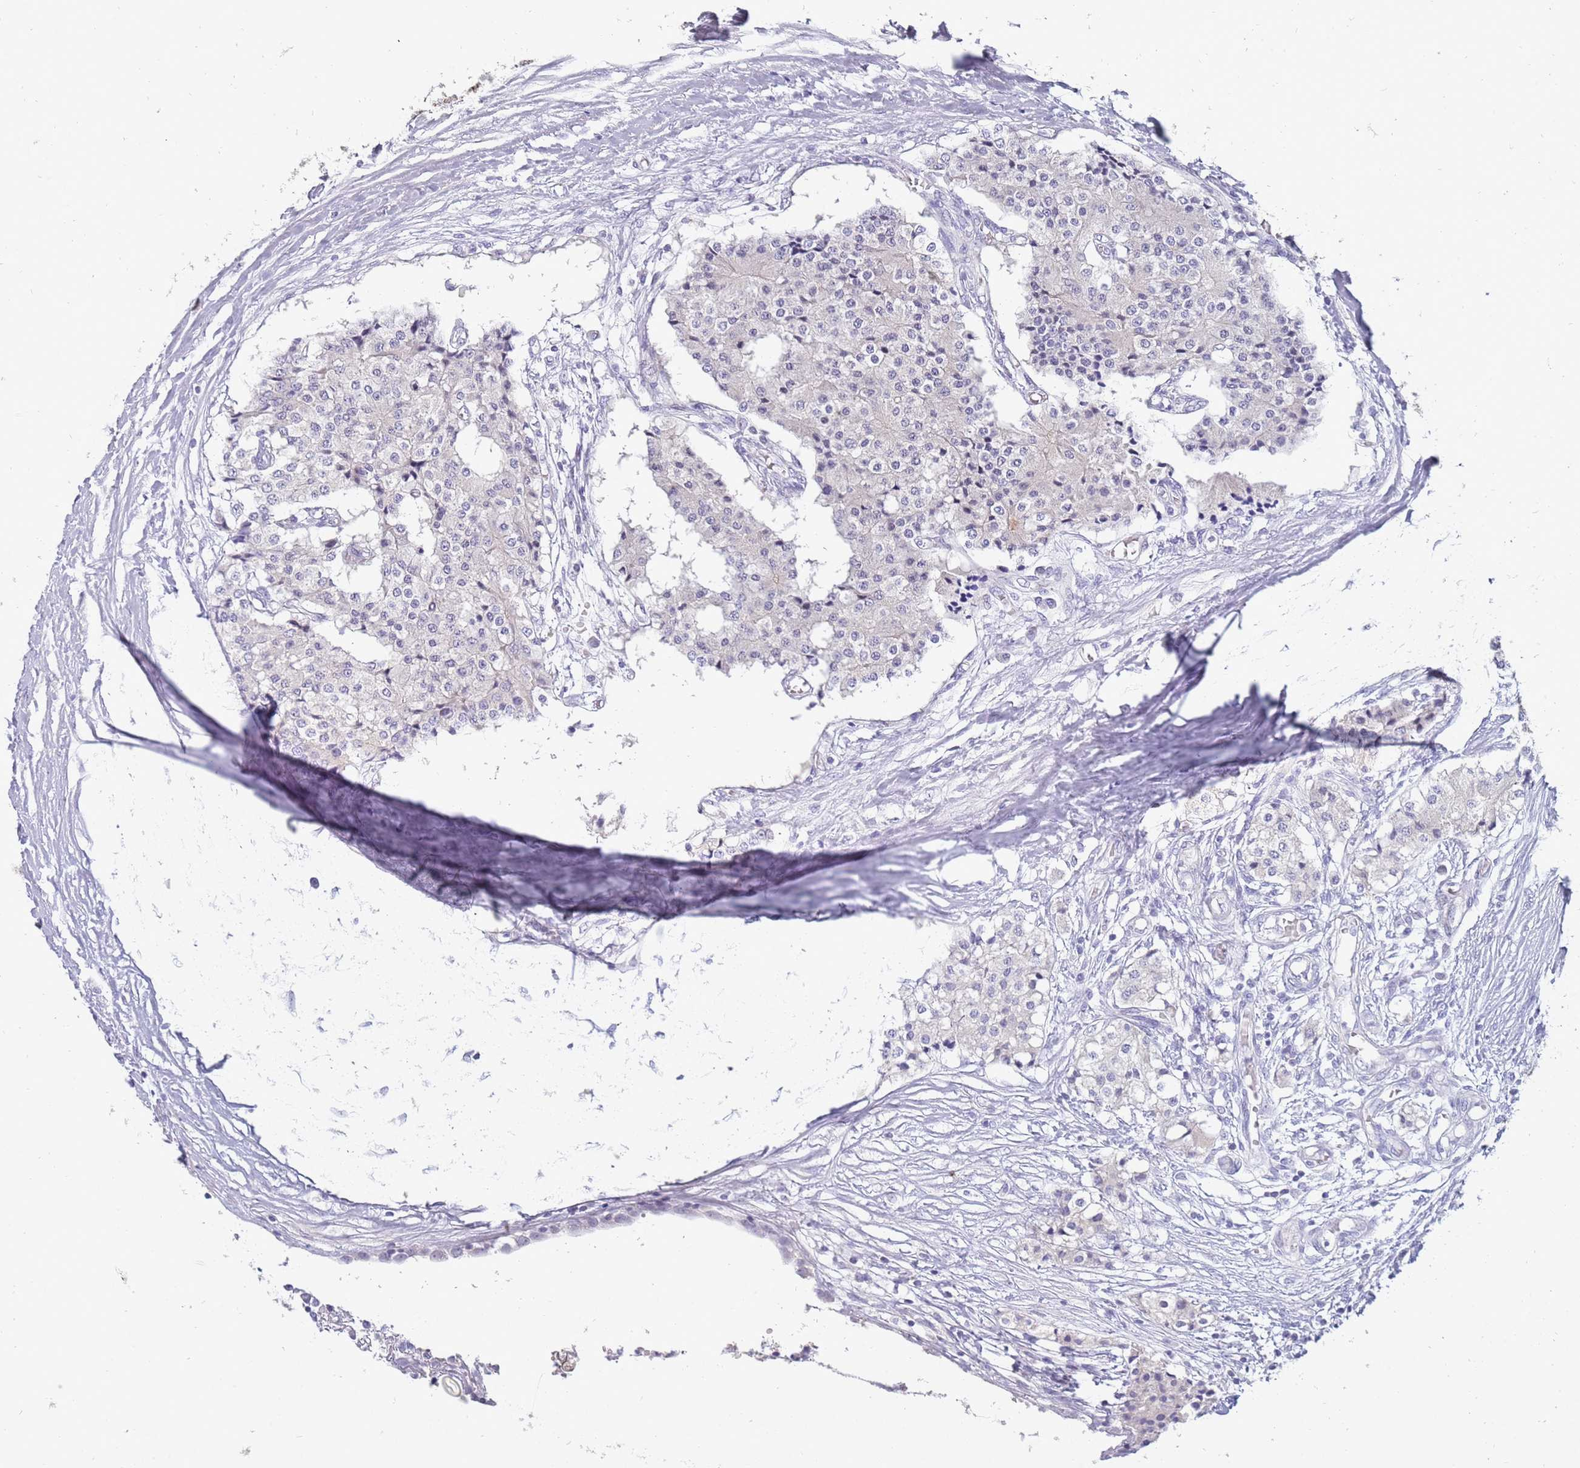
{"staining": {"intensity": "negative", "quantity": "none", "location": "none"}, "tissue": "carcinoid", "cell_type": "Tumor cells", "image_type": "cancer", "snomed": [{"axis": "morphology", "description": "Carcinoid, malignant, NOS"}, {"axis": "topography", "description": "Colon"}], "caption": "Tumor cells are negative for brown protein staining in carcinoid (malignant).", "gene": "STK25", "patient": {"sex": "female", "age": 52}}